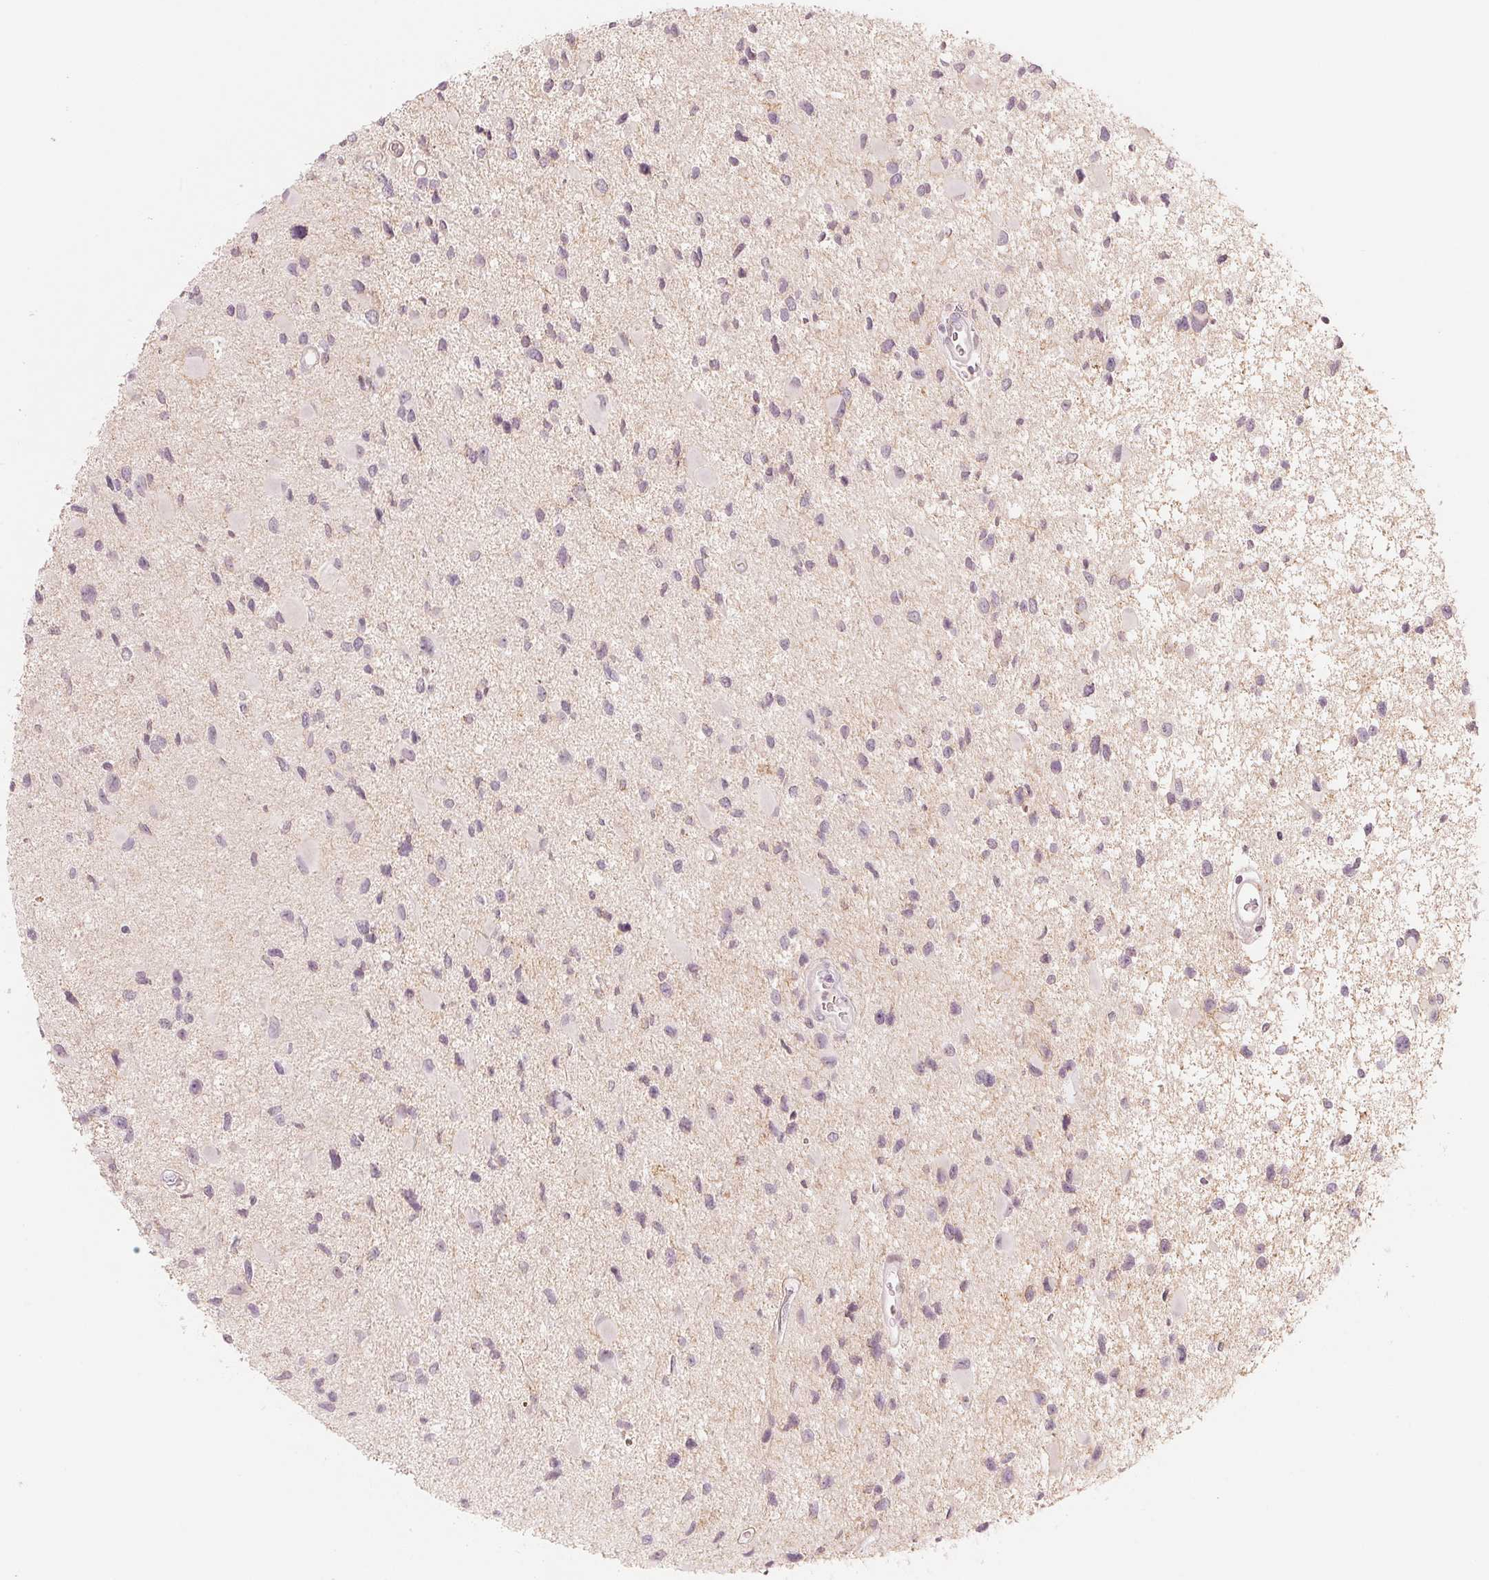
{"staining": {"intensity": "negative", "quantity": "none", "location": "none"}, "tissue": "glioma", "cell_type": "Tumor cells", "image_type": "cancer", "snomed": [{"axis": "morphology", "description": "Glioma, malignant, Low grade"}, {"axis": "topography", "description": "Brain"}], "caption": "Immunohistochemistry (IHC) image of low-grade glioma (malignant) stained for a protein (brown), which reveals no expression in tumor cells.", "gene": "SLC17A4", "patient": {"sex": "female", "age": 32}}